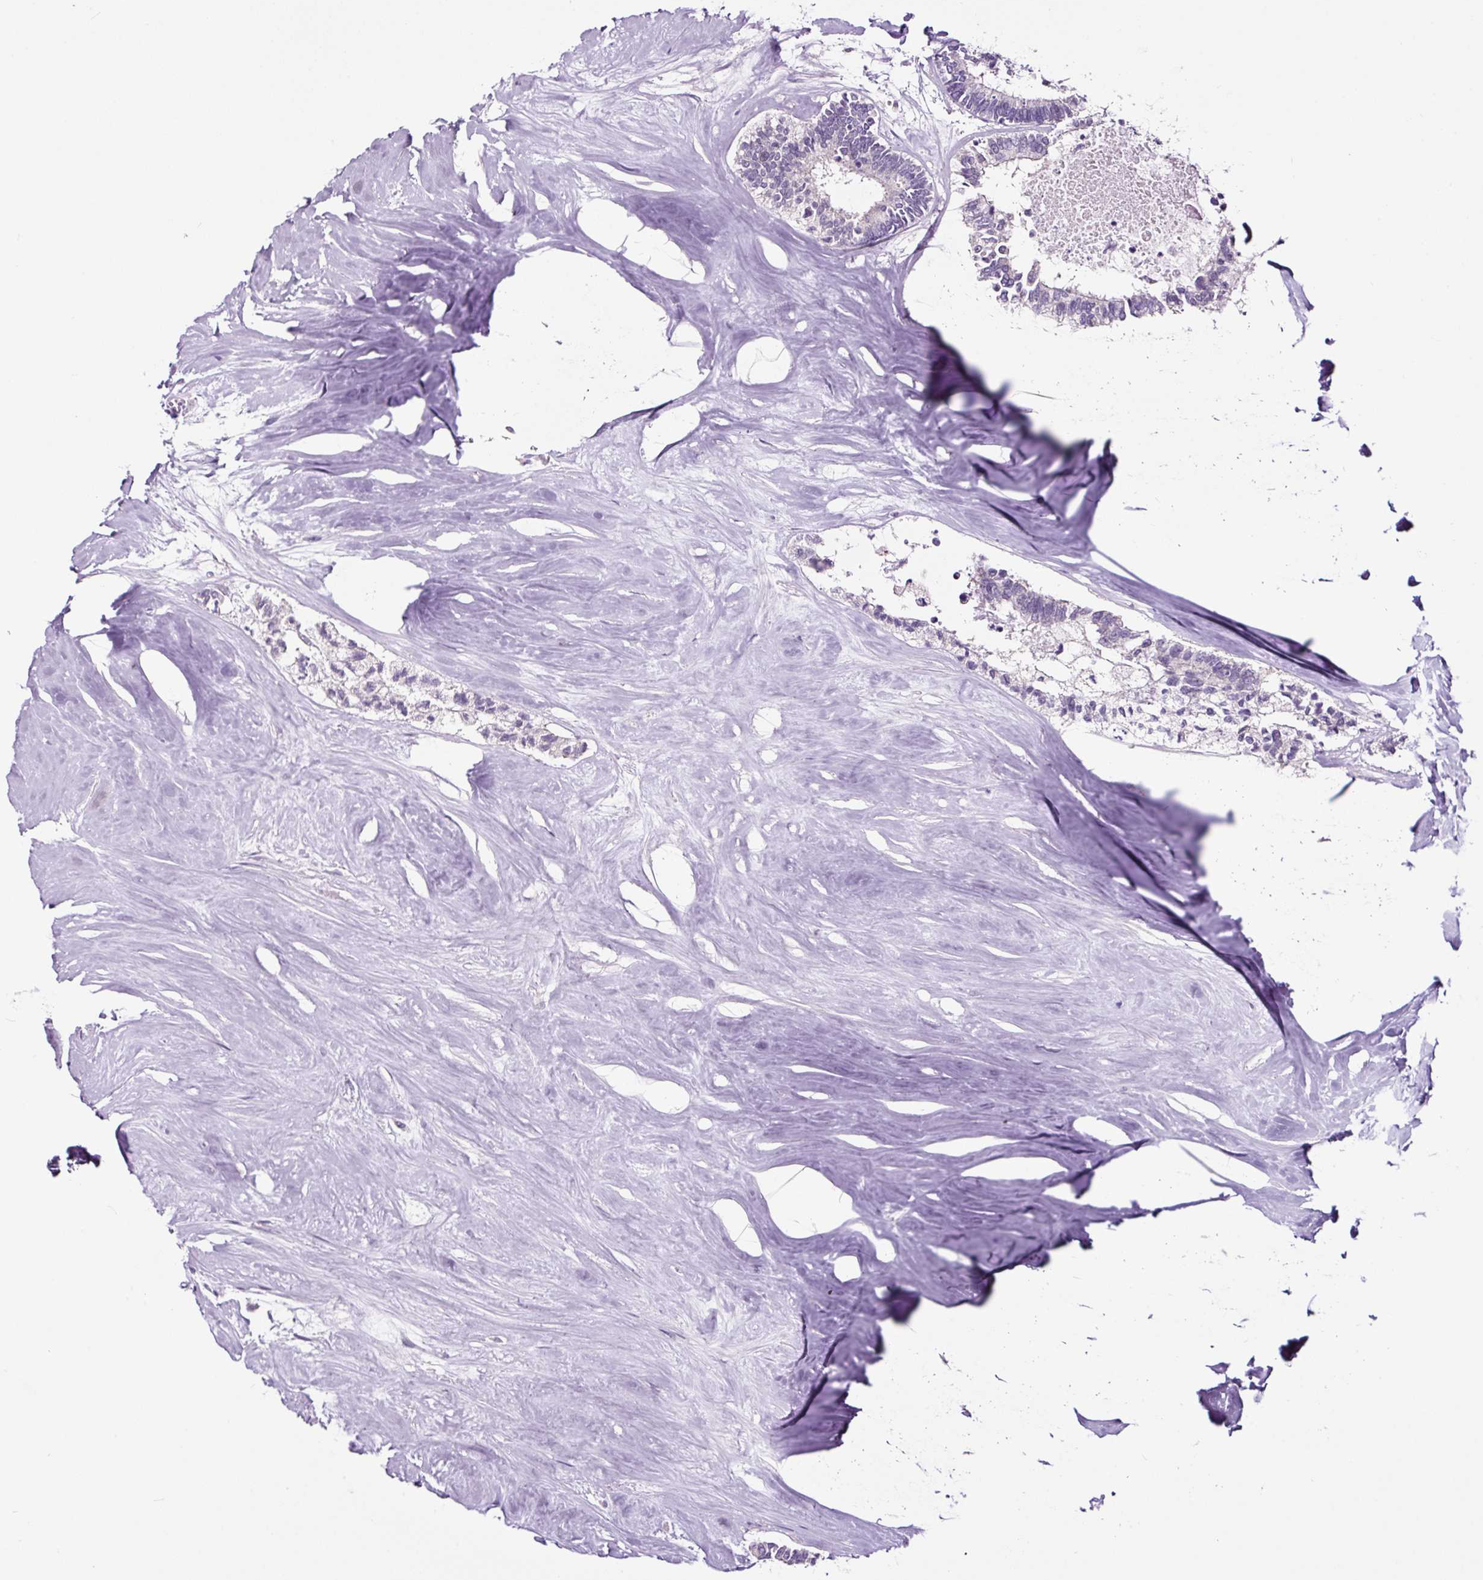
{"staining": {"intensity": "negative", "quantity": "none", "location": "none"}, "tissue": "colorectal cancer", "cell_type": "Tumor cells", "image_type": "cancer", "snomed": [{"axis": "morphology", "description": "Adenocarcinoma, NOS"}, {"axis": "topography", "description": "Colon"}, {"axis": "topography", "description": "Rectum"}], "caption": "Immunohistochemistry (IHC) histopathology image of neoplastic tissue: human colorectal cancer stained with DAB displays no significant protein positivity in tumor cells.", "gene": "NOM1", "patient": {"sex": "male", "age": 57}}